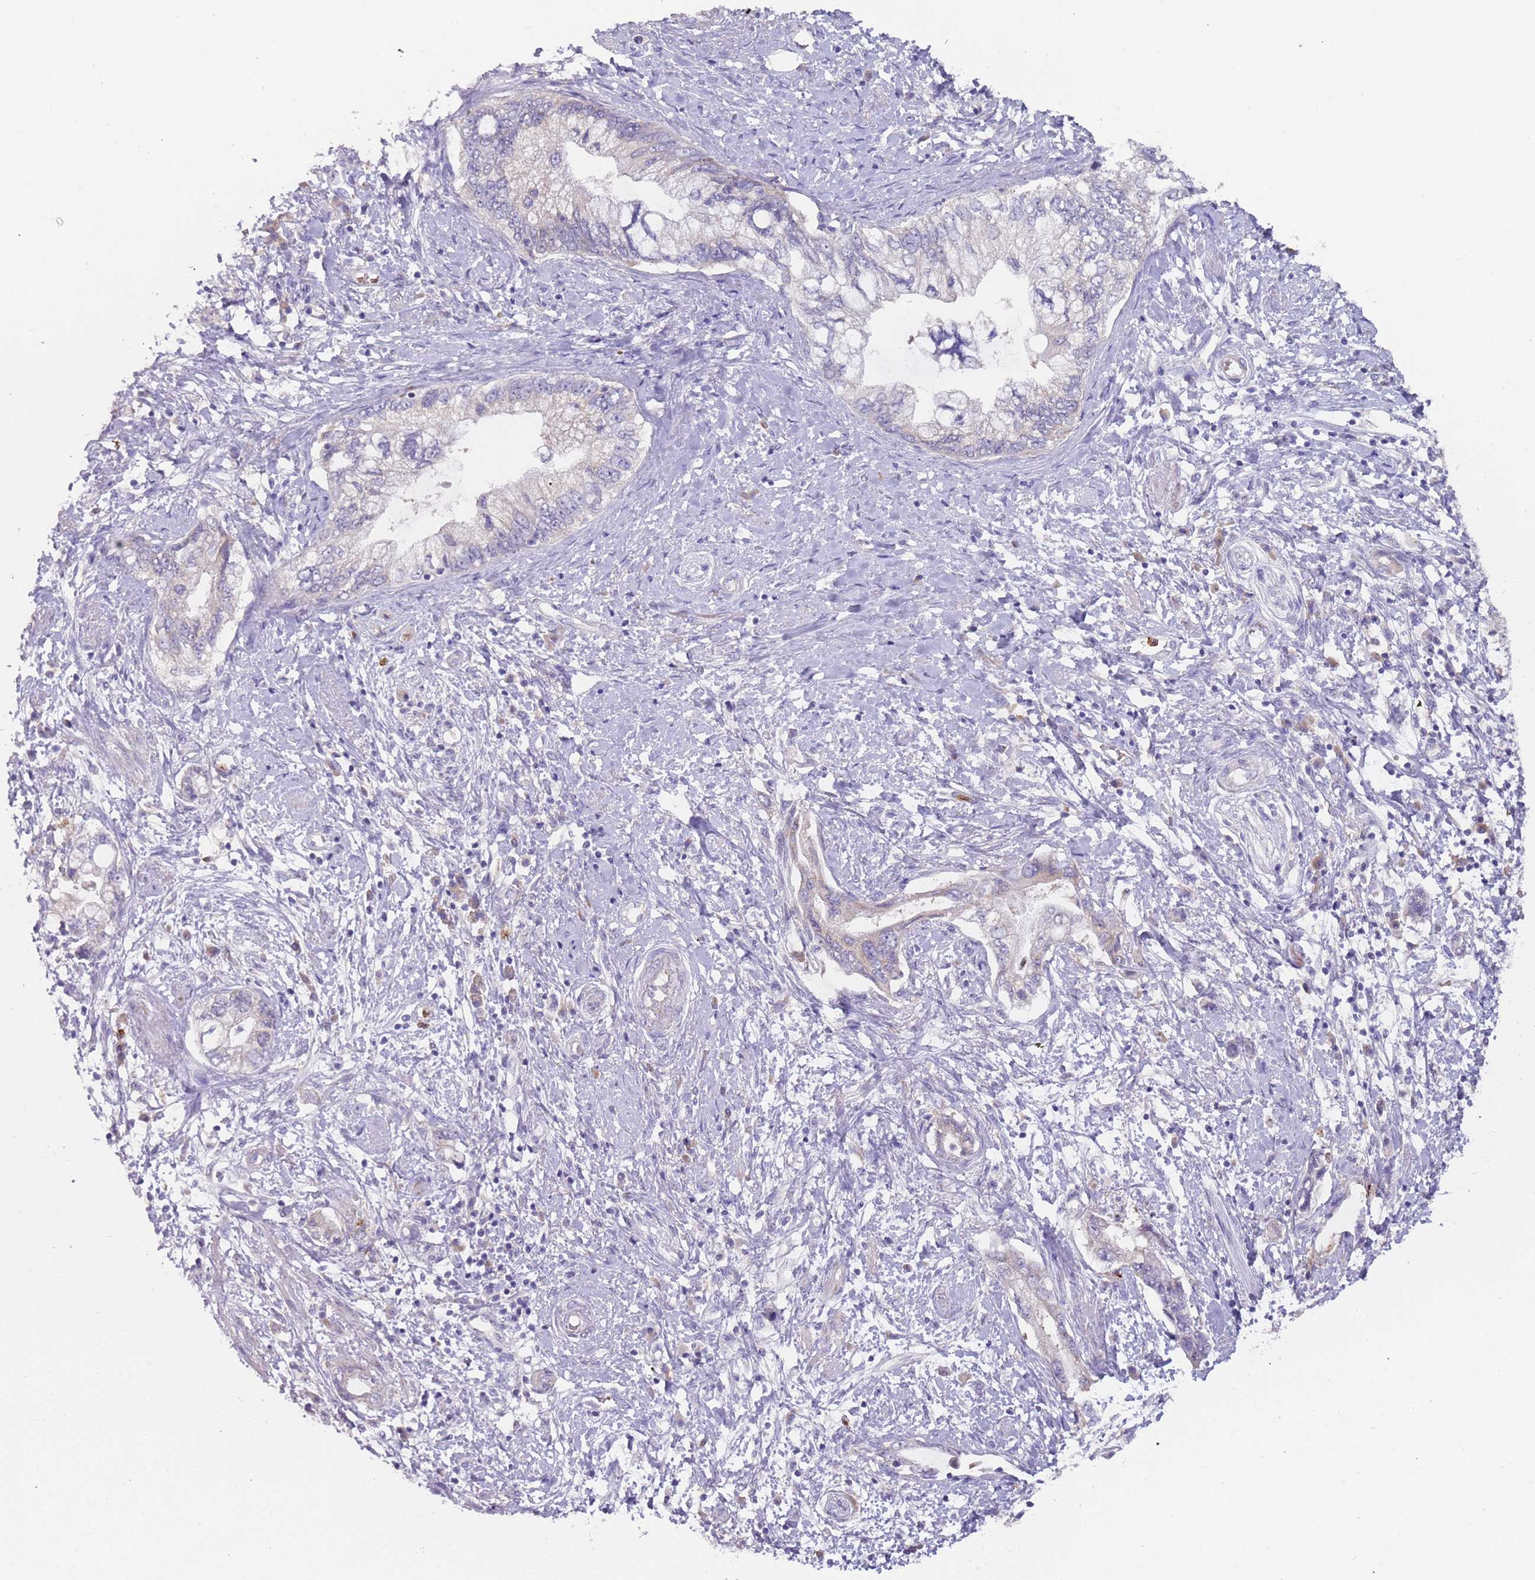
{"staining": {"intensity": "negative", "quantity": "none", "location": "none"}, "tissue": "pancreatic cancer", "cell_type": "Tumor cells", "image_type": "cancer", "snomed": [{"axis": "morphology", "description": "Adenocarcinoma, NOS"}, {"axis": "topography", "description": "Pancreas"}], "caption": "Immunohistochemistry image of neoplastic tissue: human pancreatic cancer stained with DAB (3,3'-diaminobenzidine) displays no significant protein positivity in tumor cells. Brightfield microscopy of immunohistochemistry stained with DAB (brown) and hematoxylin (blue), captured at high magnification.", "gene": "TMEM251", "patient": {"sex": "female", "age": 73}}